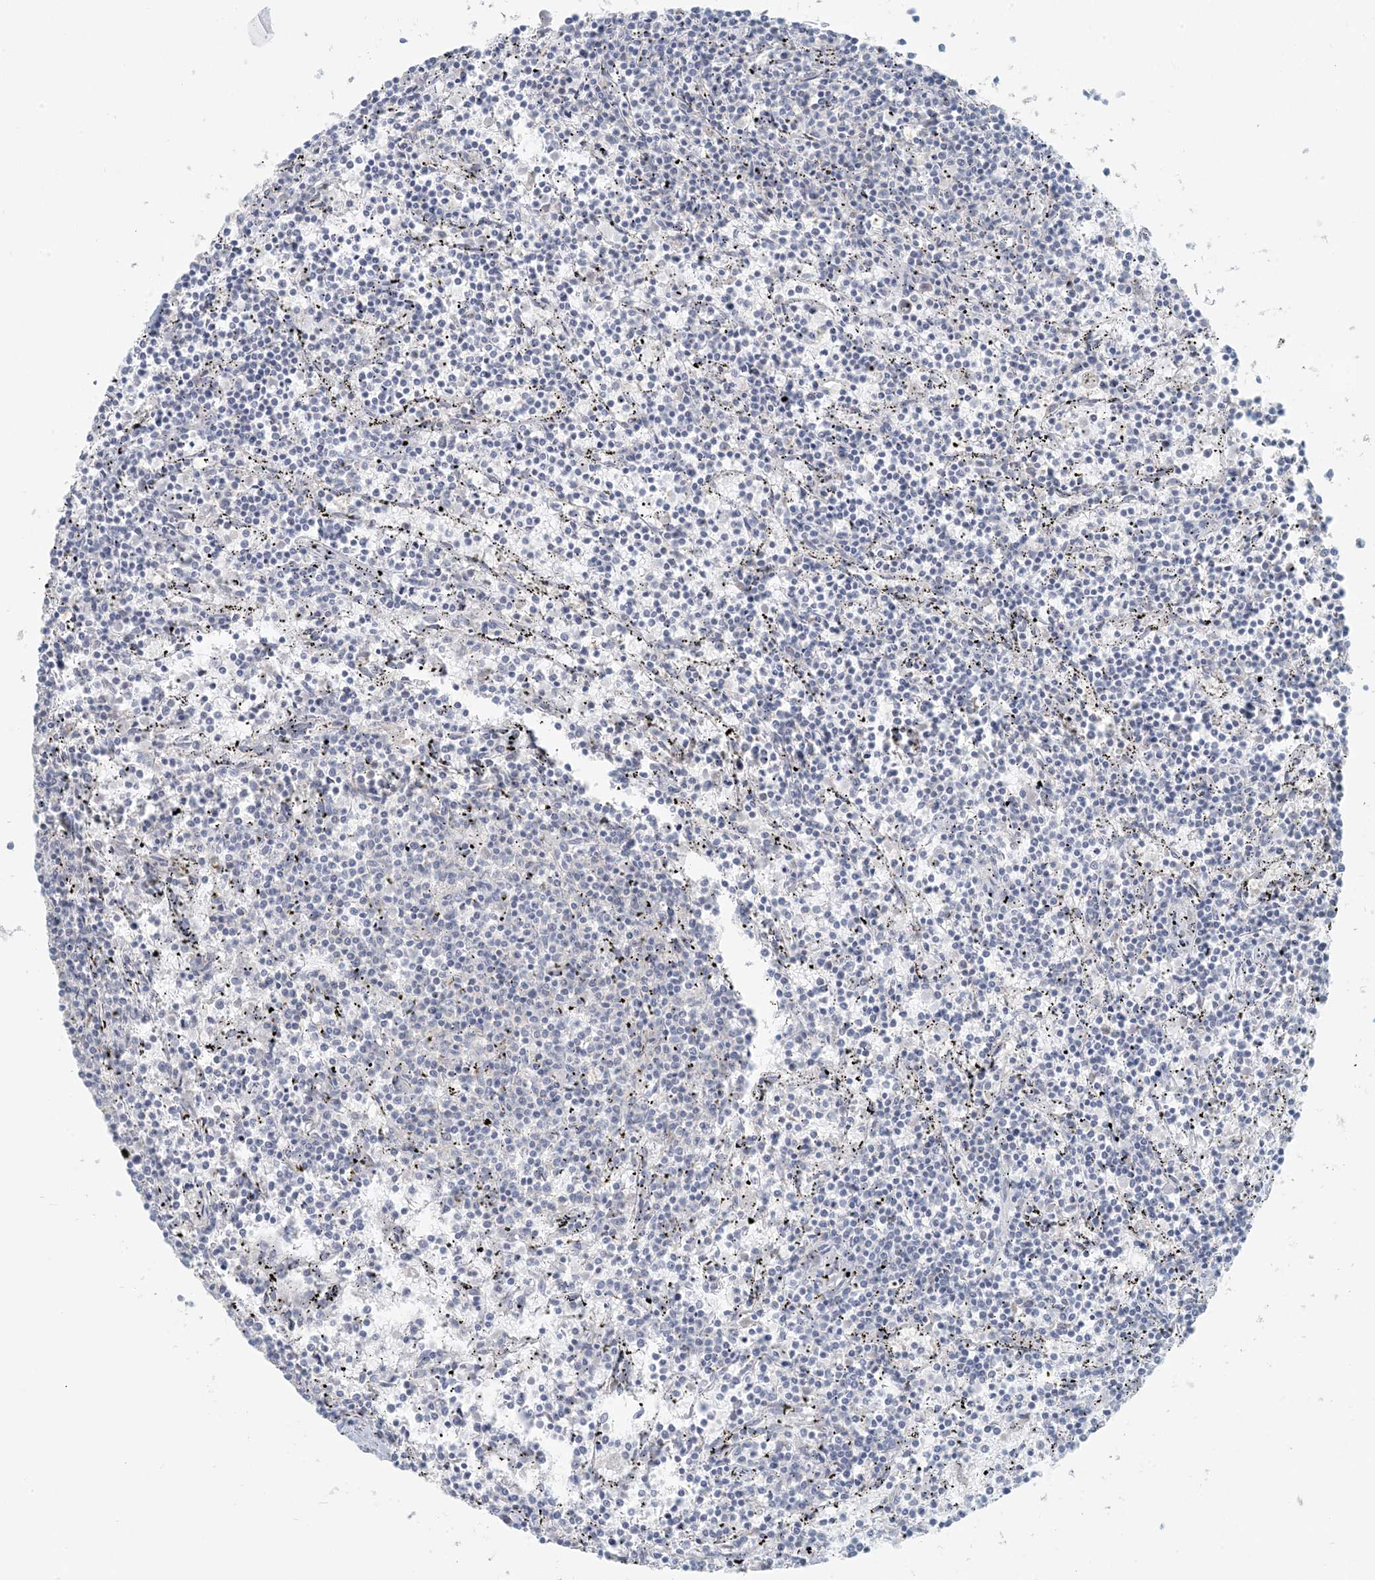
{"staining": {"intensity": "negative", "quantity": "none", "location": "none"}, "tissue": "lymphoma", "cell_type": "Tumor cells", "image_type": "cancer", "snomed": [{"axis": "morphology", "description": "Malignant lymphoma, non-Hodgkin's type, Low grade"}, {"axis": "topography", "description": "Spleen"}], "caption": "This is an IHC micrograph of lymphoma. There is no positivity in tumor cells.", "gene": "HACL1", "patient": {"sex": "female", "age": 50}}